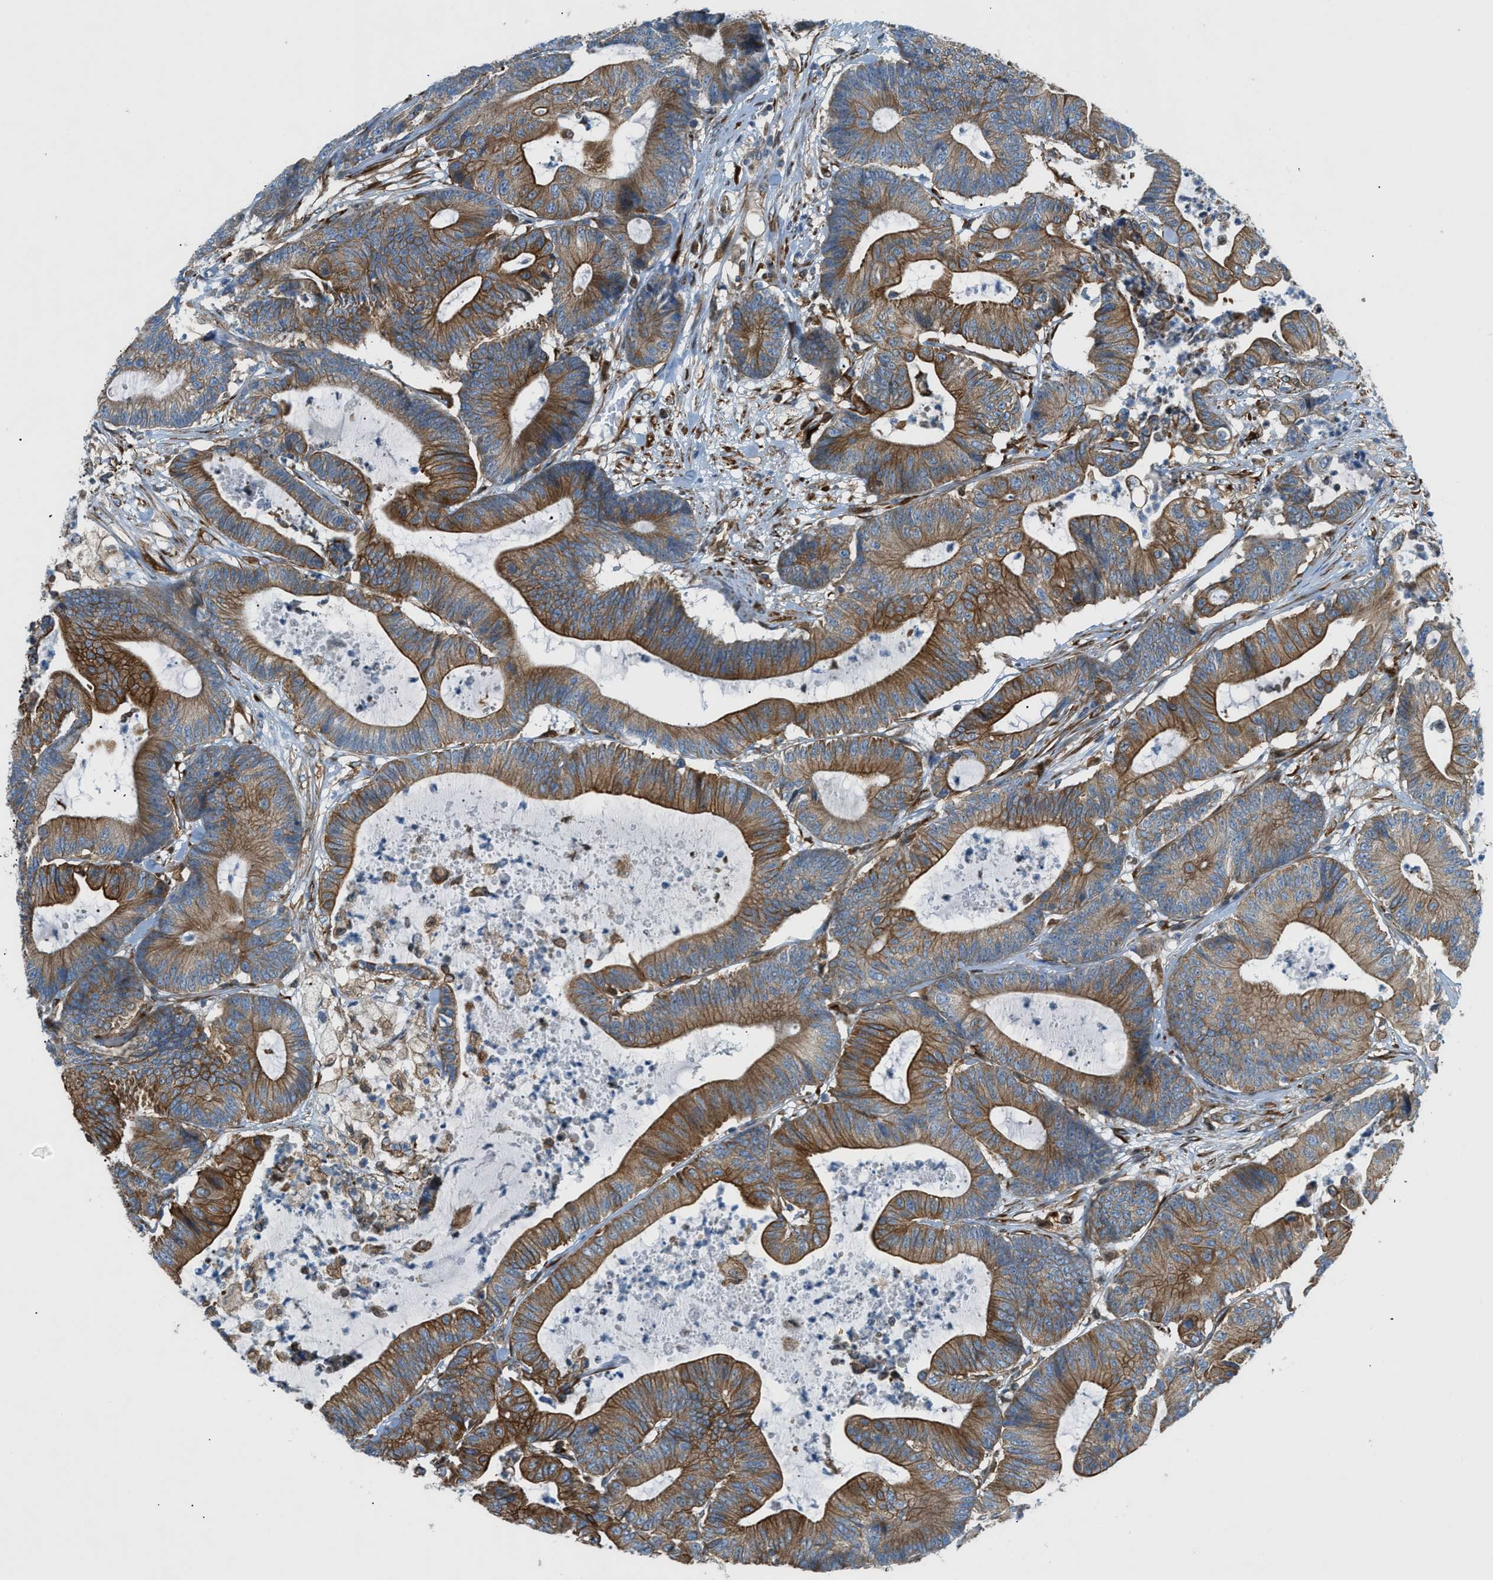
{"staining": {"intensity": "moderate", "quantity": ">75%", "location": "cytoplasmic/membranous"}, "tissue": "colorectal cancer", "cell_type": "Tumor cells", "image_type": "cancer", "snomed": [{"axis": "morphology", "description": "Adenocarcinoma, NOS"}, {"axis": "topography", "description": "Colon"}], "caption": "This micrograph exhibits immunohistochemistry (IHC) staining of human colorectal cancer (adenocarcinoma), with medium moderate cytoplasmic/membranous positivity in approximately >75% of tumor cells.", "gene": "DMAC1", "patient": {"sex": "female", "age": 84}}